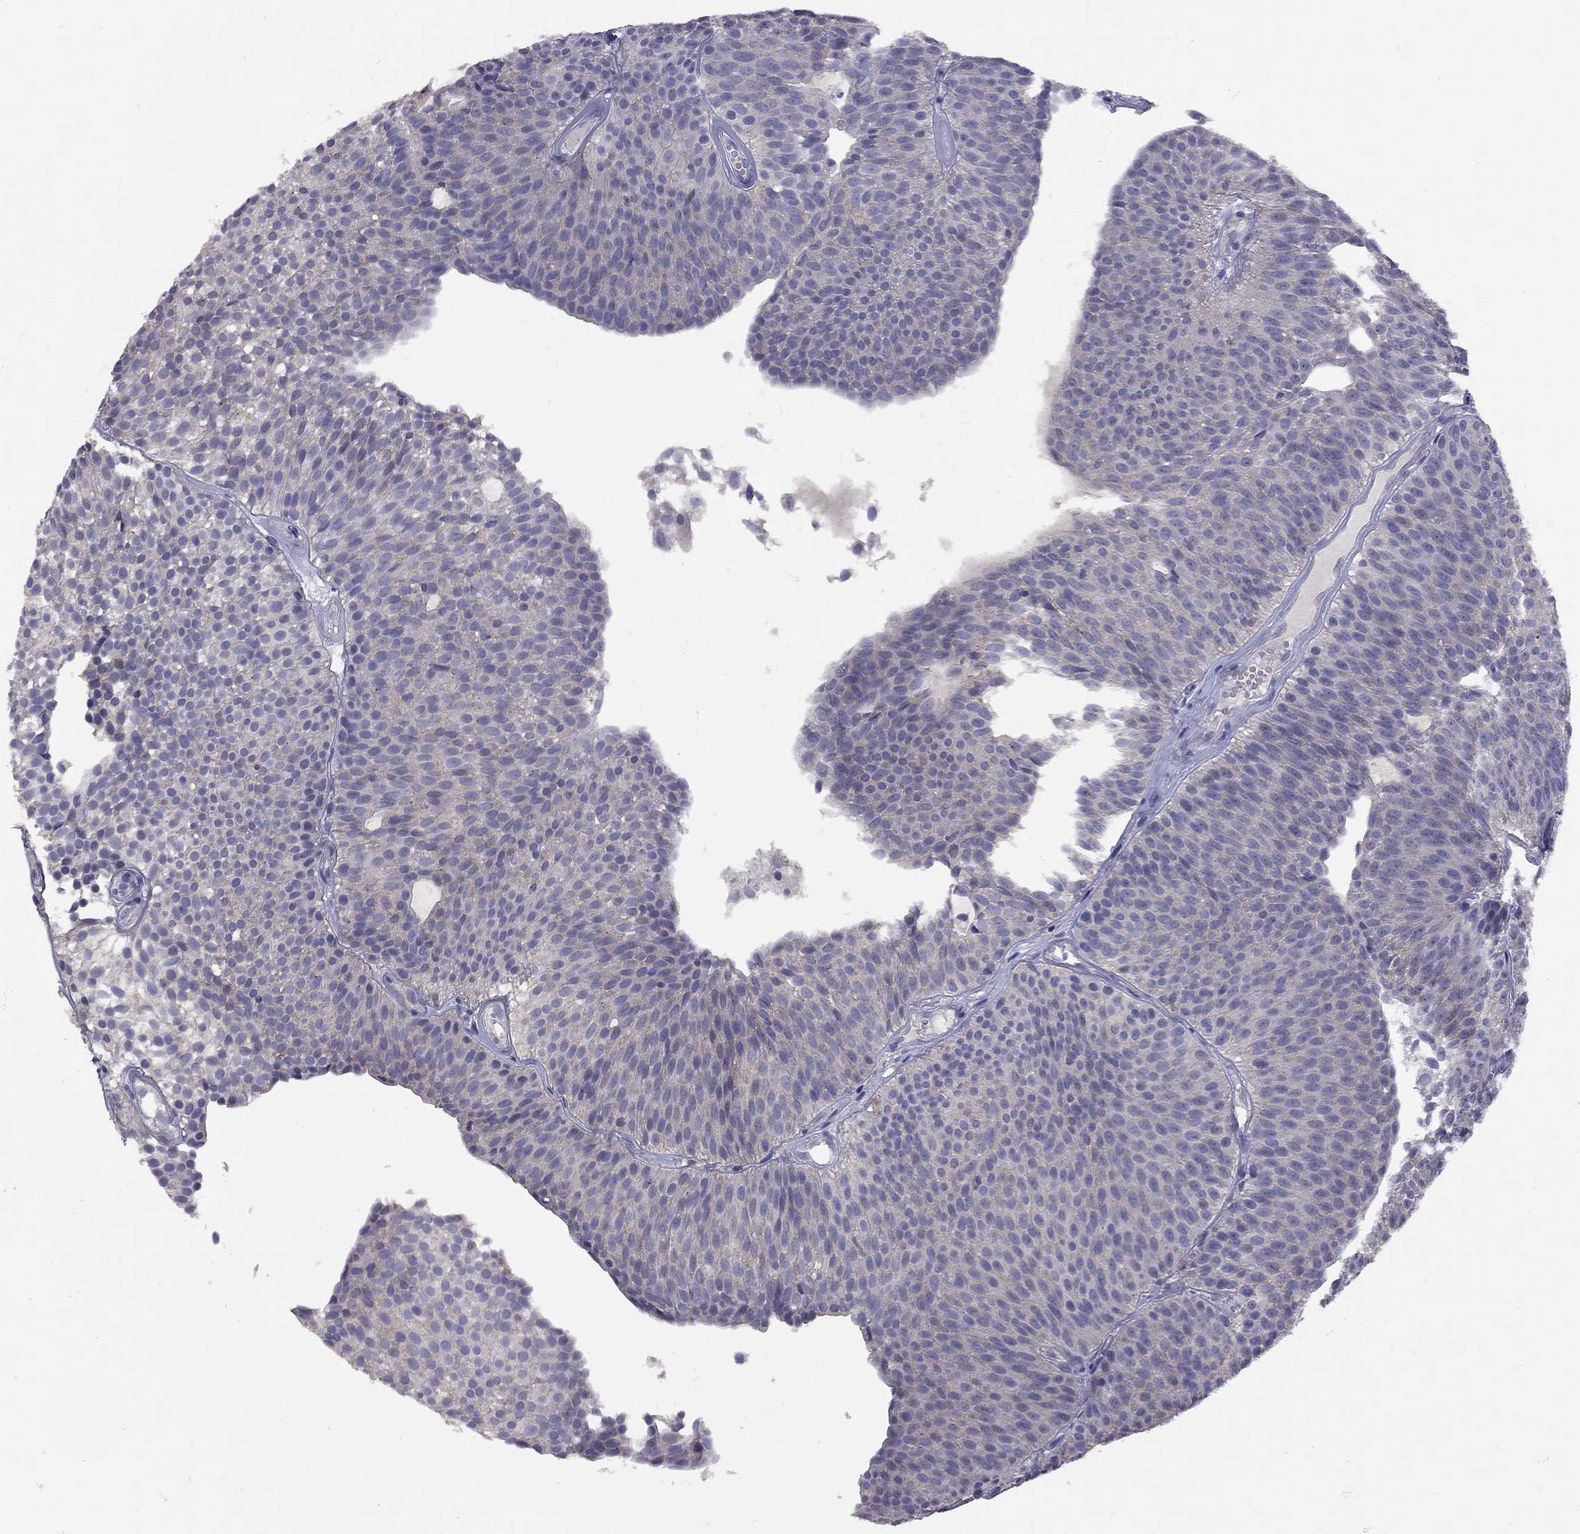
{"staining": {"intensity": "negative", "quantity": "none", "location": "none"}, "tissue": "urothelial cancer", "cell_type": "Tumor cells", "image_type": "cancer", "snomed": [{"axis": "morphology", "description": "Urothelial carcinoma, Low grade"}, {"axis": "topography", "description": "Urinary bladder"}], "caption": "DAB immunohistochemical staining of urothelial cancer demonstrates no significant positivity in tumor cells.", "gene": "RTP5", "patient": {"sex": "male", "age": 63}}